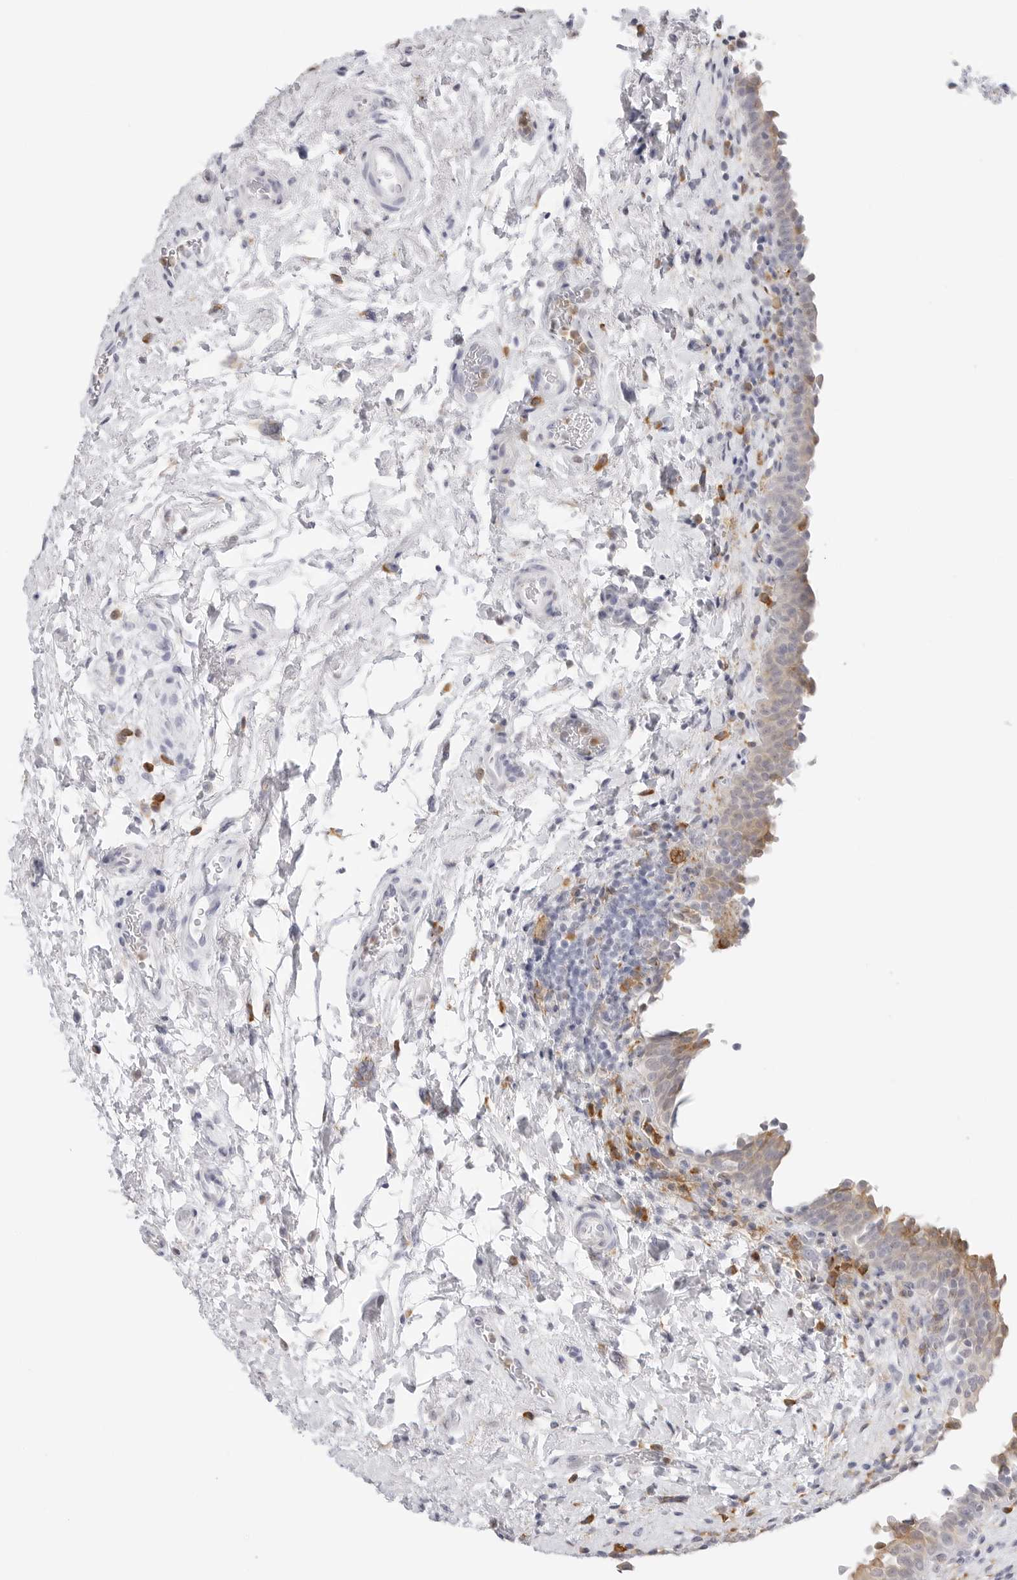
{"staining": {"intensity": "moderate", "quantity": "<25%", "location": "cytoplasmic/membranous"}, "tissue": "urinary bladder", "cell_type": "Urothelial cells", "image_type": "normal", "snomed": [{"axis": "morphology", "description": "Normal tissue, NOS"}, {"axis": "topography", "description": "Urinary bladder"}], "caption": "Protein analysis of unremarkable urinary bladder shows moderate cytoplasmic/membranous expression in approximately <25% of urothelial cells. Immunohistochemistry stains the protein in brown and the nuclei are stained blue.", "gene": "THEM4", "patient": {"sex": "male", "age": 83}}